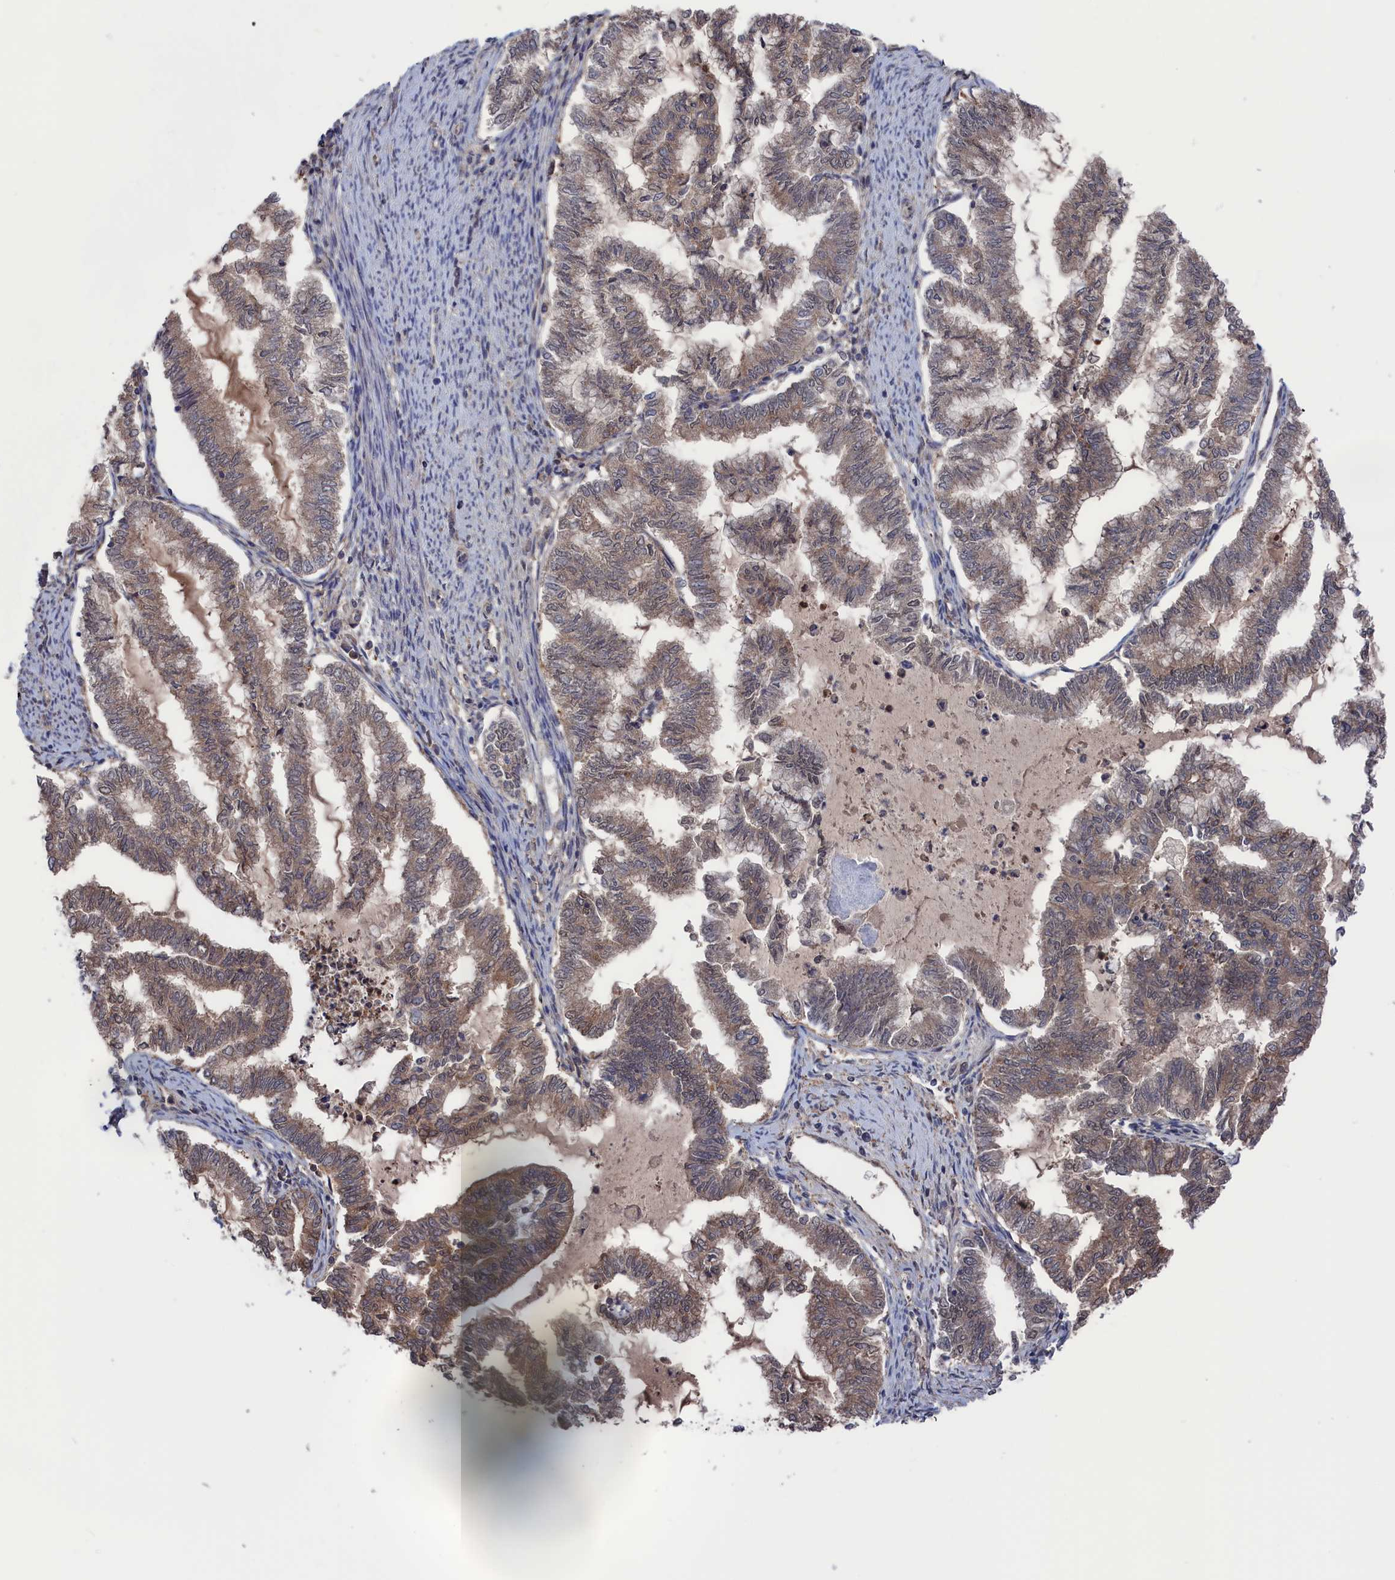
{"staining": {"intensity": "moderate", "quantity": ">75%", "location": "cytoplasmic/membranous"}, "tissue": "endometrial cancer", "cell_type": "Tumor cells", "image_type": "cancer", "snomed": [{"axis": "morphology", "description": "Adenocarcinoma, NOS"}, {"axis": "topography", "description": "Endometrium"}], "caption": "Protein expression analysis of endometrial cancer (adenocarcinoma) shows moderate cytoplasmic/membranous positivity in about >75% of tumor cells.", "gene": "NUTF2", "patient": {"sex": "female", "age": 79}}